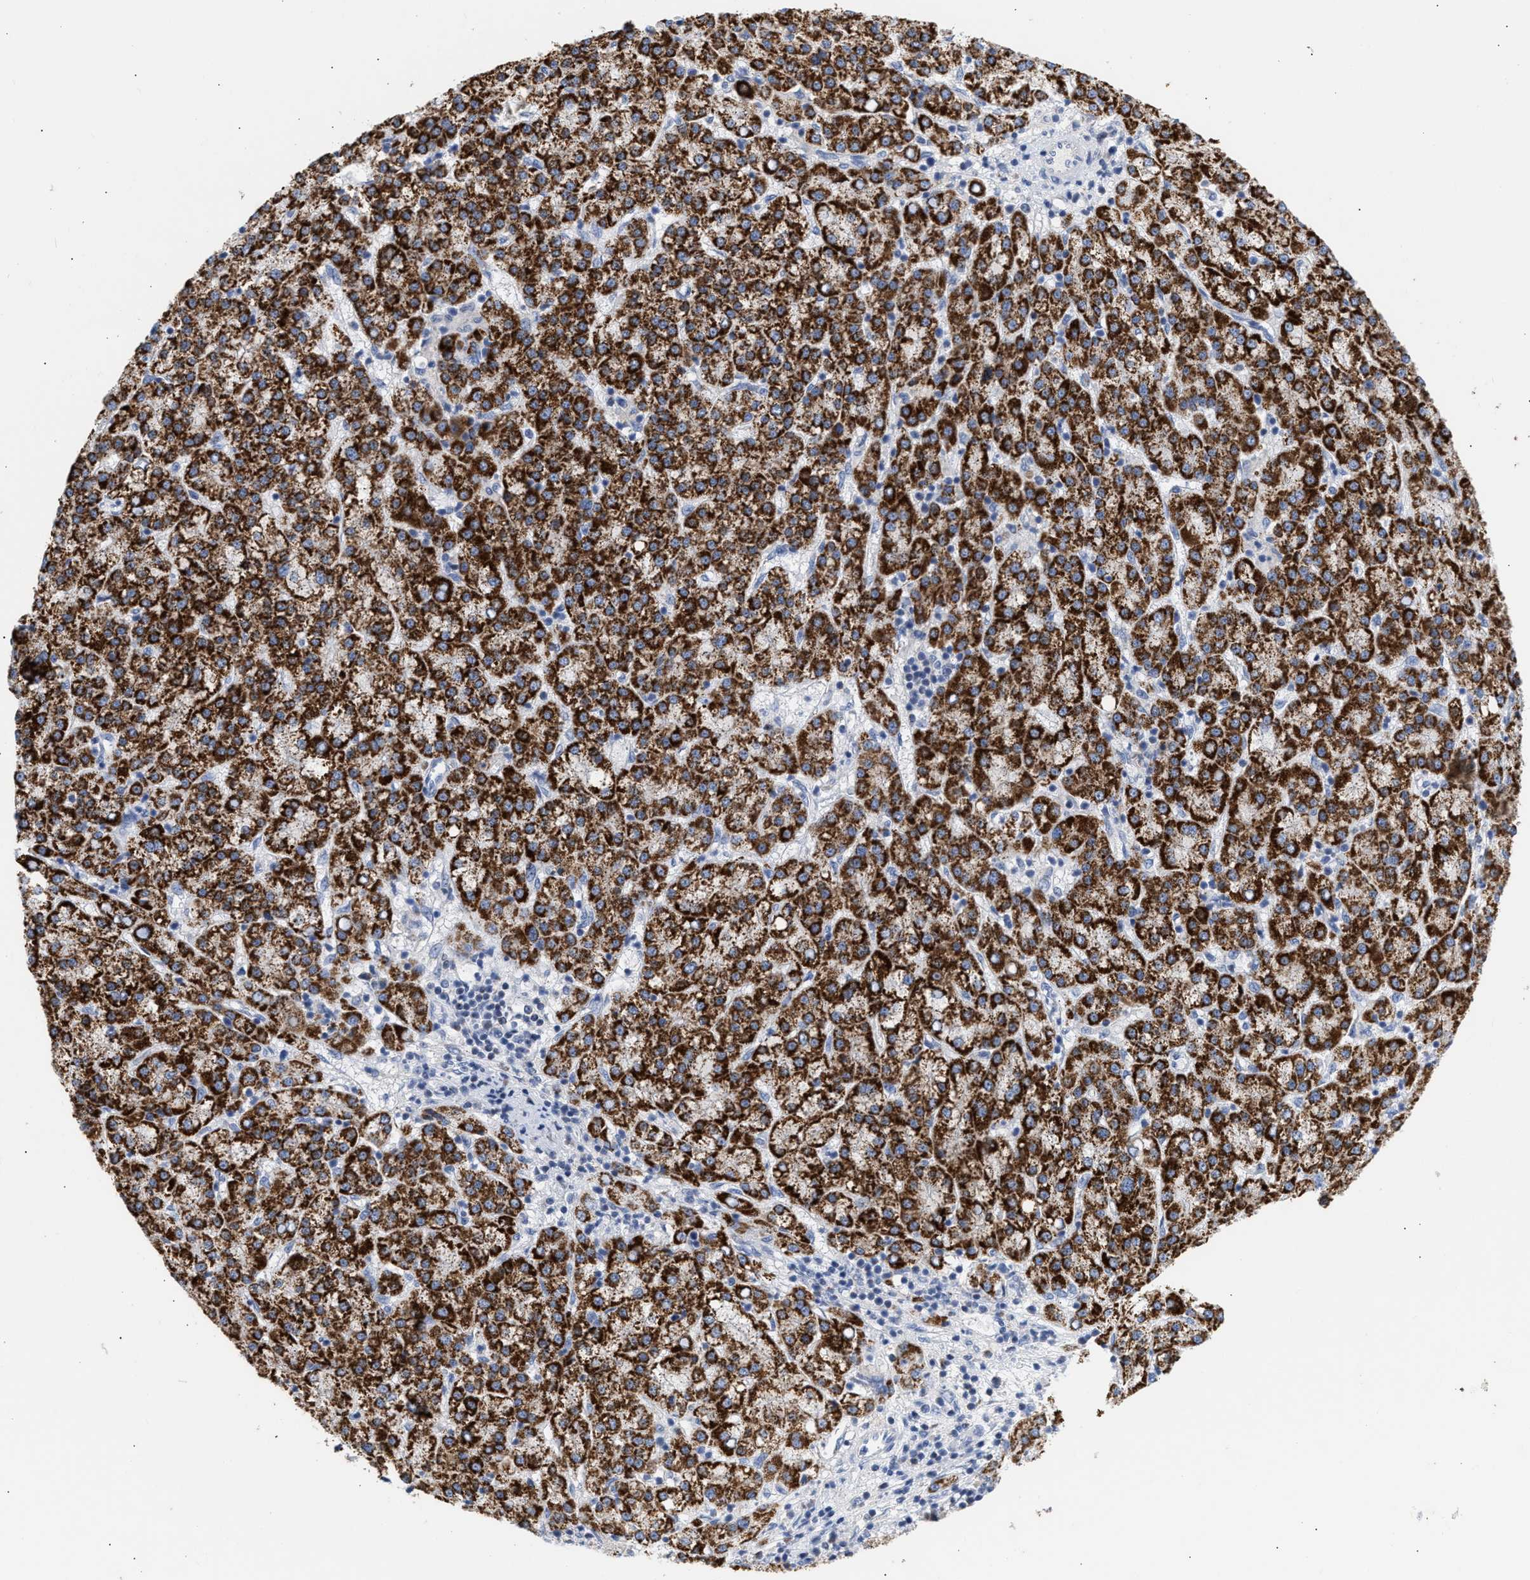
{"staining": {"intensity": "strong", "quantity": ">75%", "location": "cytoplasmic/membranous"}, "tissue": "liver cancer", "cell_type": "Tumor cells", "image_type": "cancer", "snomed": [{"axis": "morphology", "description": "Carcinoma, Hepatocellular, NOS"}, {"axis": "topography", "description": "Liver"}], "caption": "Liver cancer (hepatocellular carcinoma) tissue demonstrates strong cytoplasmic/membranous expression in approximately >75% of tumor cells Using DAB (brown) and hematoxylin (blue) stains, captured at high magnification using brightfield microscopy.", "gene": "ACOT13", "patient": {"sex": "female", "age": 58}}